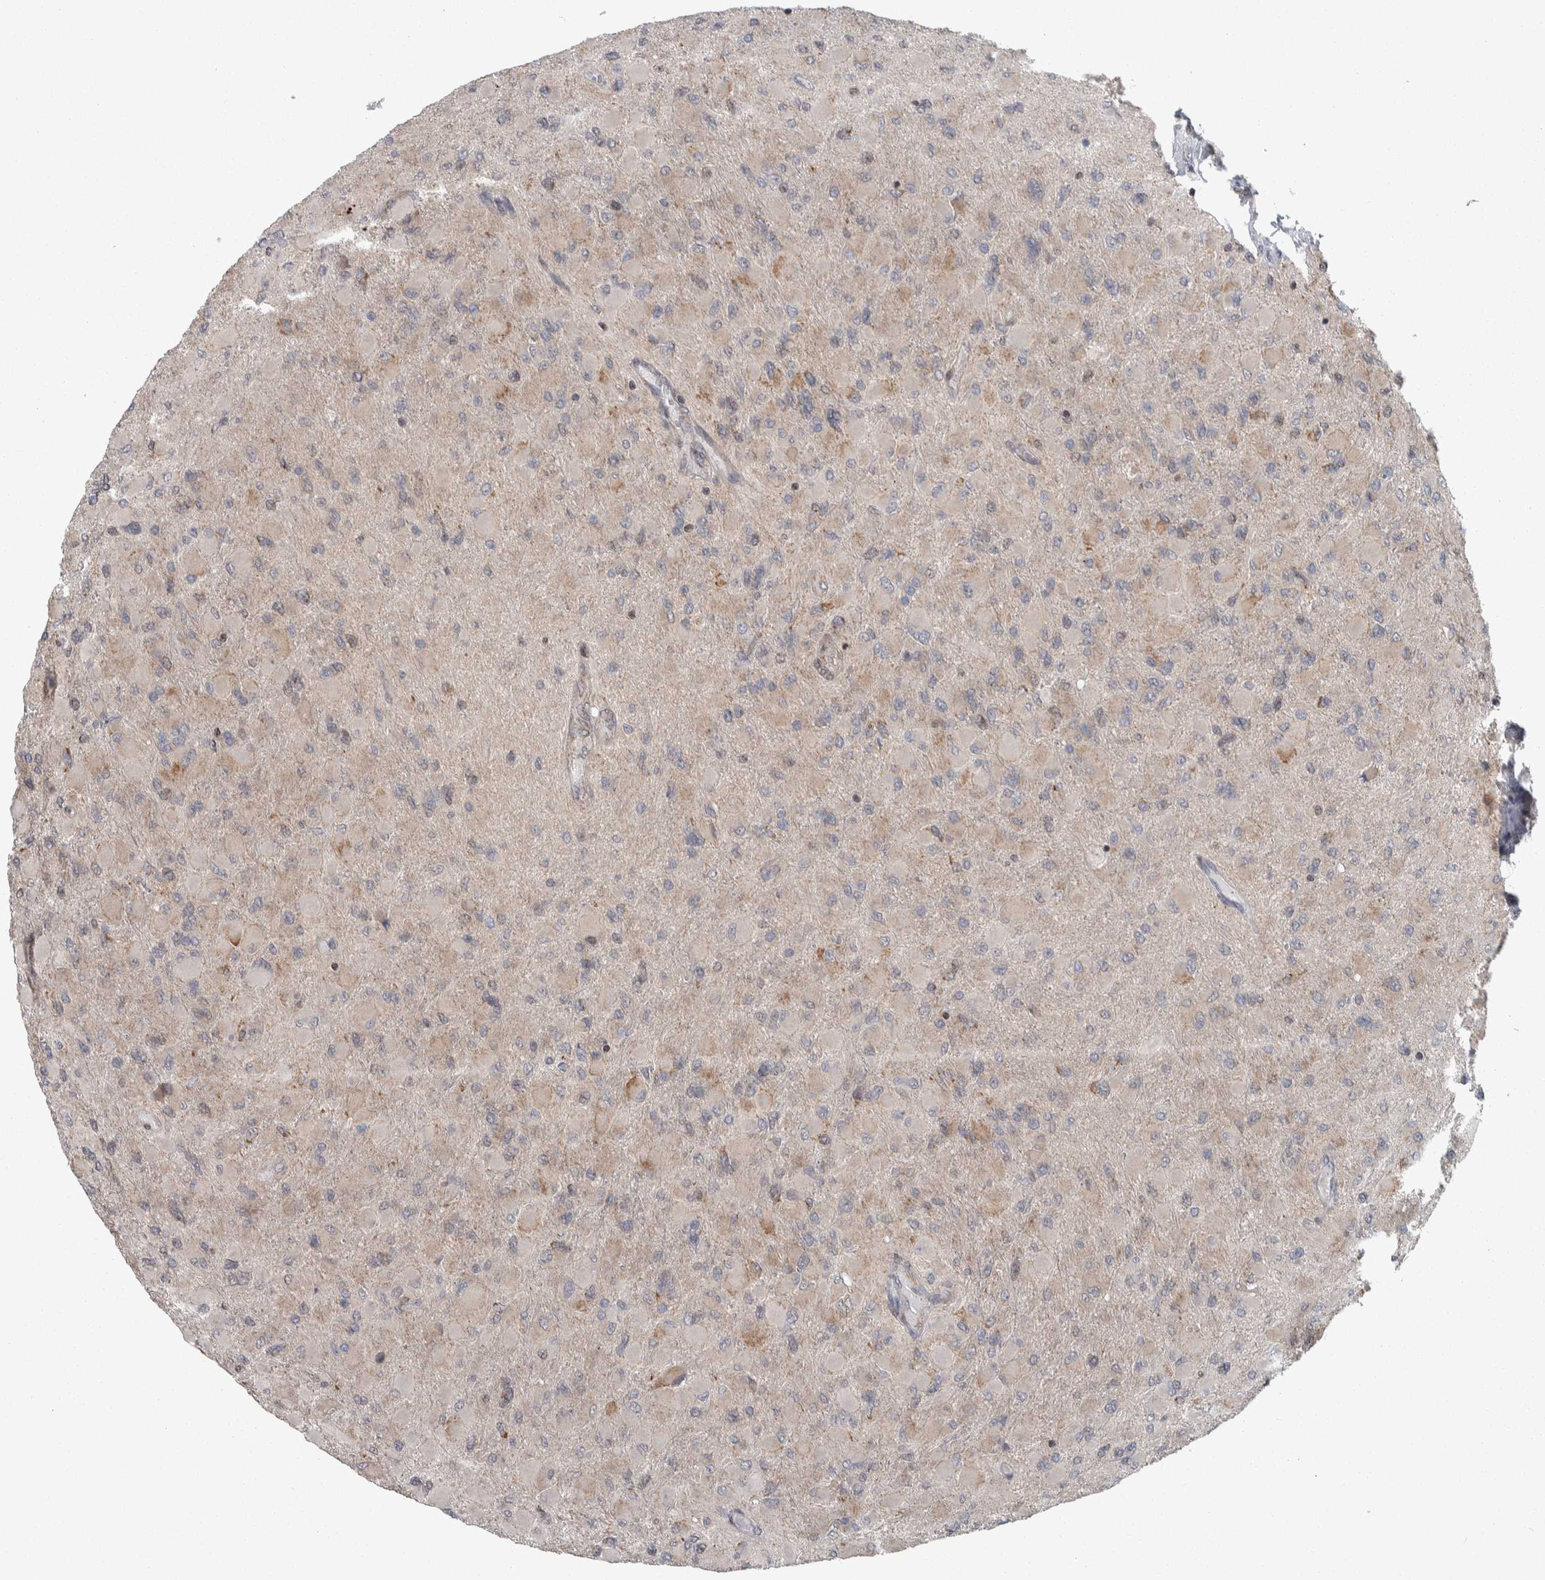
{"staining": {"intensity": "weak", "quantity": "25%-75%", "location": "cytoplasmic/membranous"}, "tissue": "glioma", "cell_type": "Tumor cells", "image_type": "cancer", "snomed": [{"axis": "morphology", "description": "Glioma, malignant, High grade"}, {"axis": "topography", "description": "Cerebral cortex"}], "caption": "A histopathology image of human malignant glioma (high-grade) stained for a protein demonstrates weak cytoplasmic/membranous brown staining in tumor cells.", "gene": "CWC27", "patient": {"sex": "female", "age": 36}}